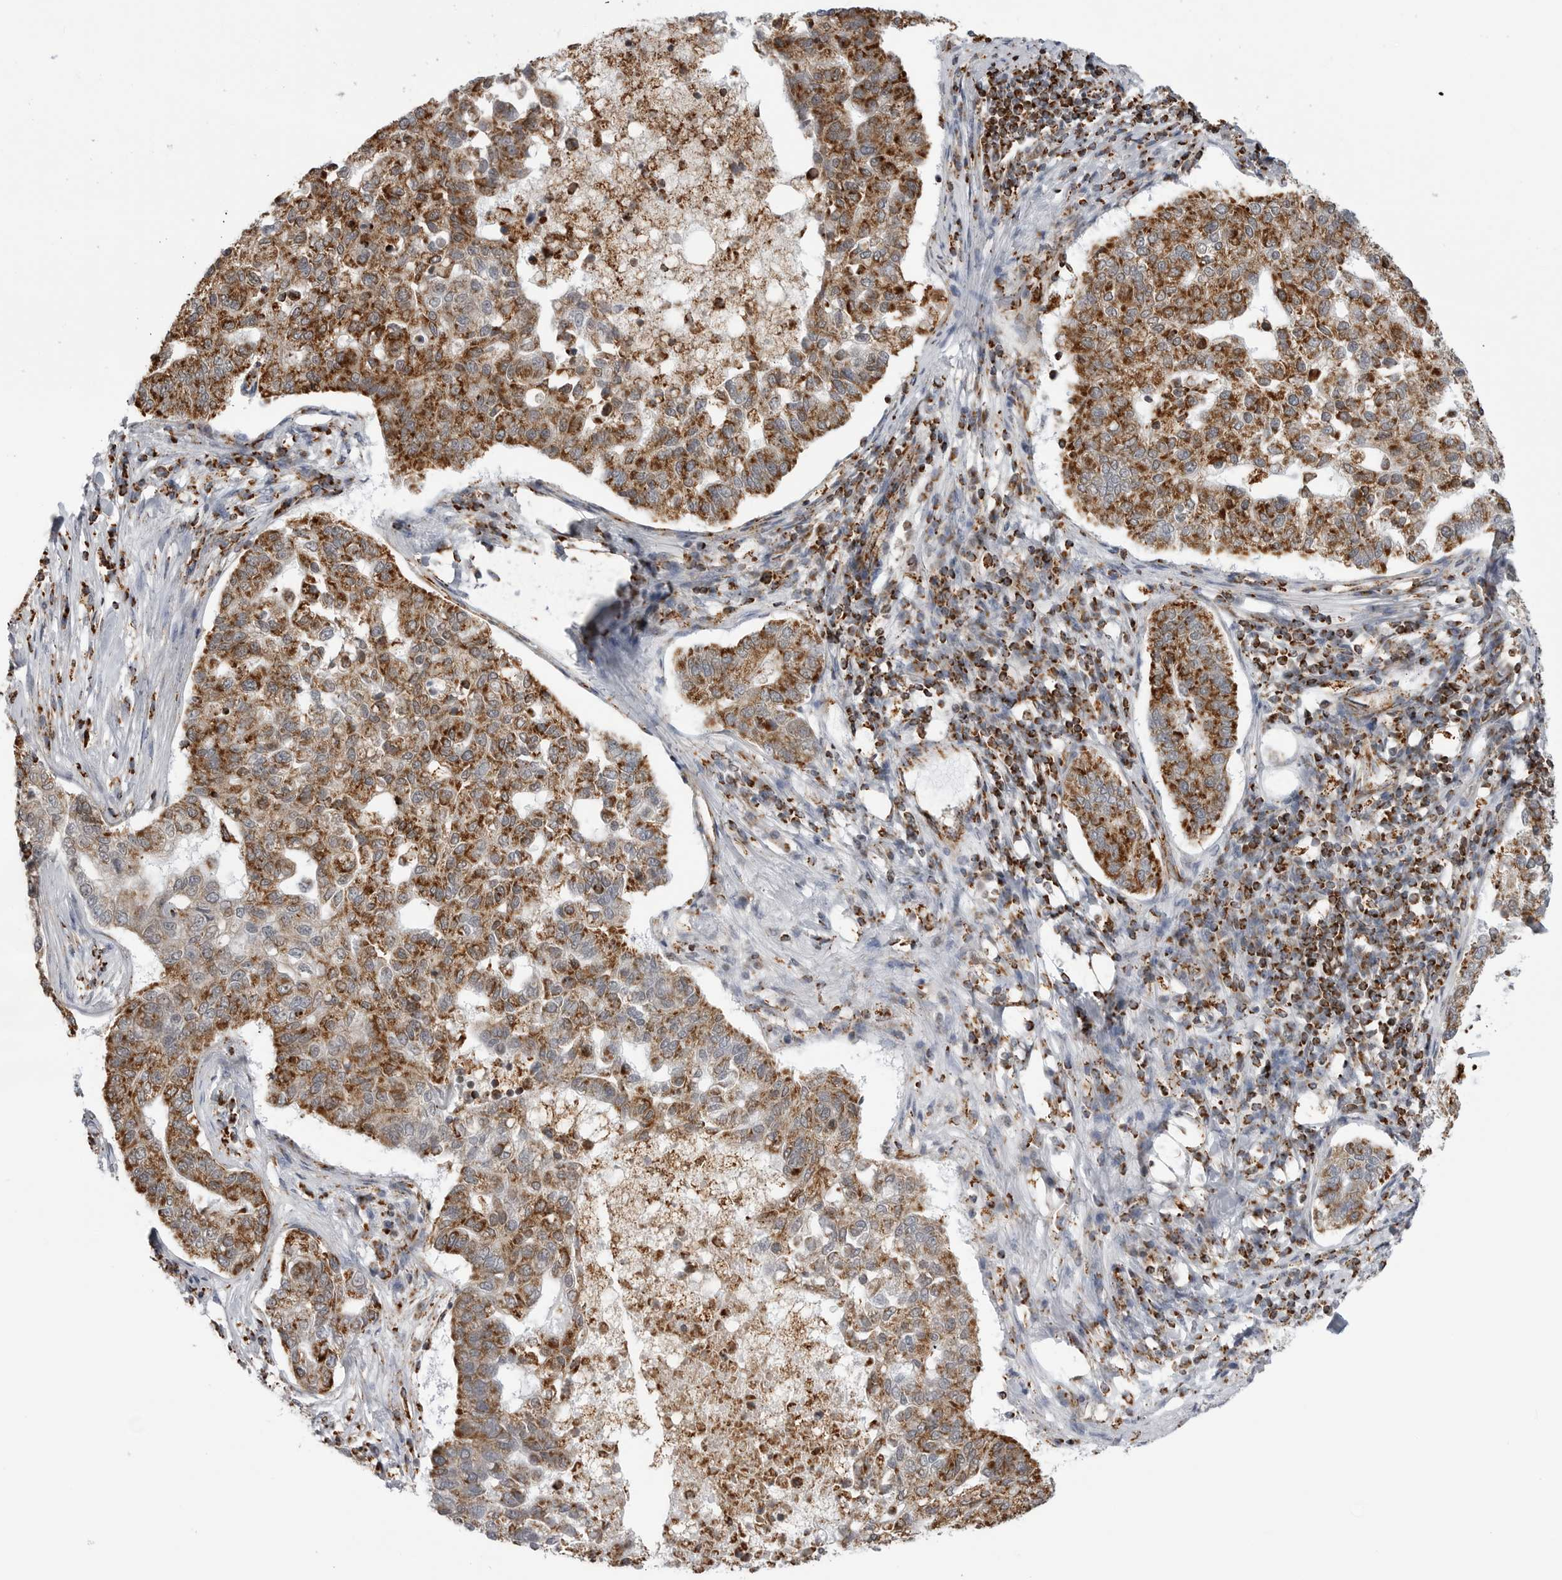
{"staining": {"intensity": "strong", "quantity": ">75%", "location": "cytoplasmic/membranous"}, "tissue": "pancreatic cancer", "cell_type": "Tumor cells", "image_type": "cancer", "snomed": [{"axis": "morphology", "description": "Adenocarcinoma, NOS"}, {"axis": "topography", "description": "Pancreas"}], "caption": "Protein staining by immunohistochemistry (IHC) demonstrates strong cytoplasmic/membranous expression in about >75% of tumor cells in adenocarcinoma (pancreatic). (DAB (3,3'-diaminobenzidine) IHC with brightfield microscopy, high magnification).", "gene": "COX5A", "patient": {"sex": "female", "age": 61}}